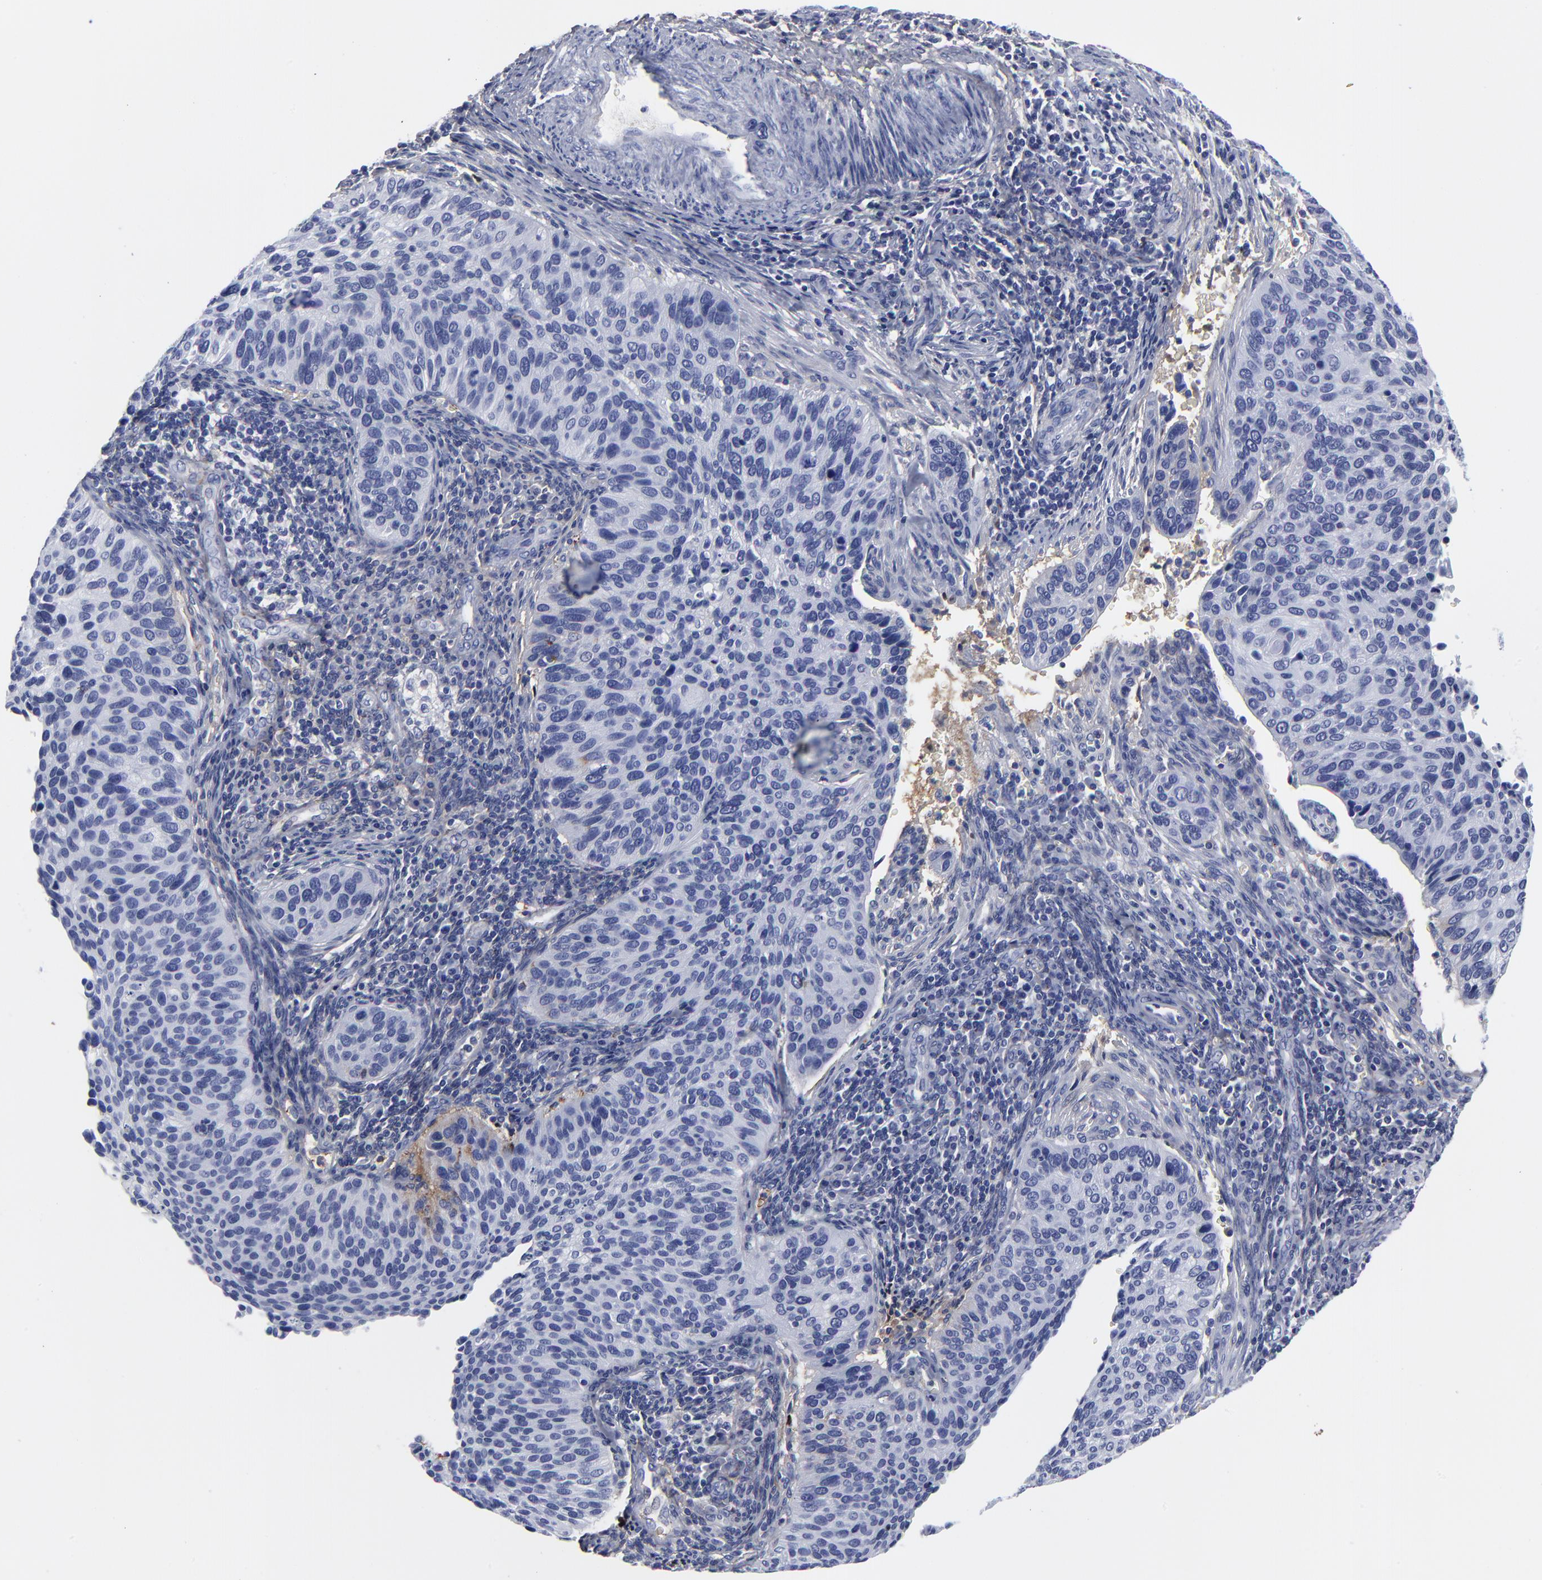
{"staining": {"intensity": "negative", "quantity": "none", "location": "none"}, "tissue": "cervical cancer", "cell_type": "Tumor cells", "image_type": "cancer", "snomed": [{"axis": "morphology", "description": "Adenocarcinoma, NOS"}, {"axis": "topography", "description": "Cervix"}], "caption": "High magnification brightfield microscopy of cervical cancer stained with DAB (3,3'-diaminobenzidine) (brown) and counterstained with hematoxylin (blue): tumor cells show no significant positivity.", "gene": "DCN", "patient": {"sex": "female", "age": 29}}